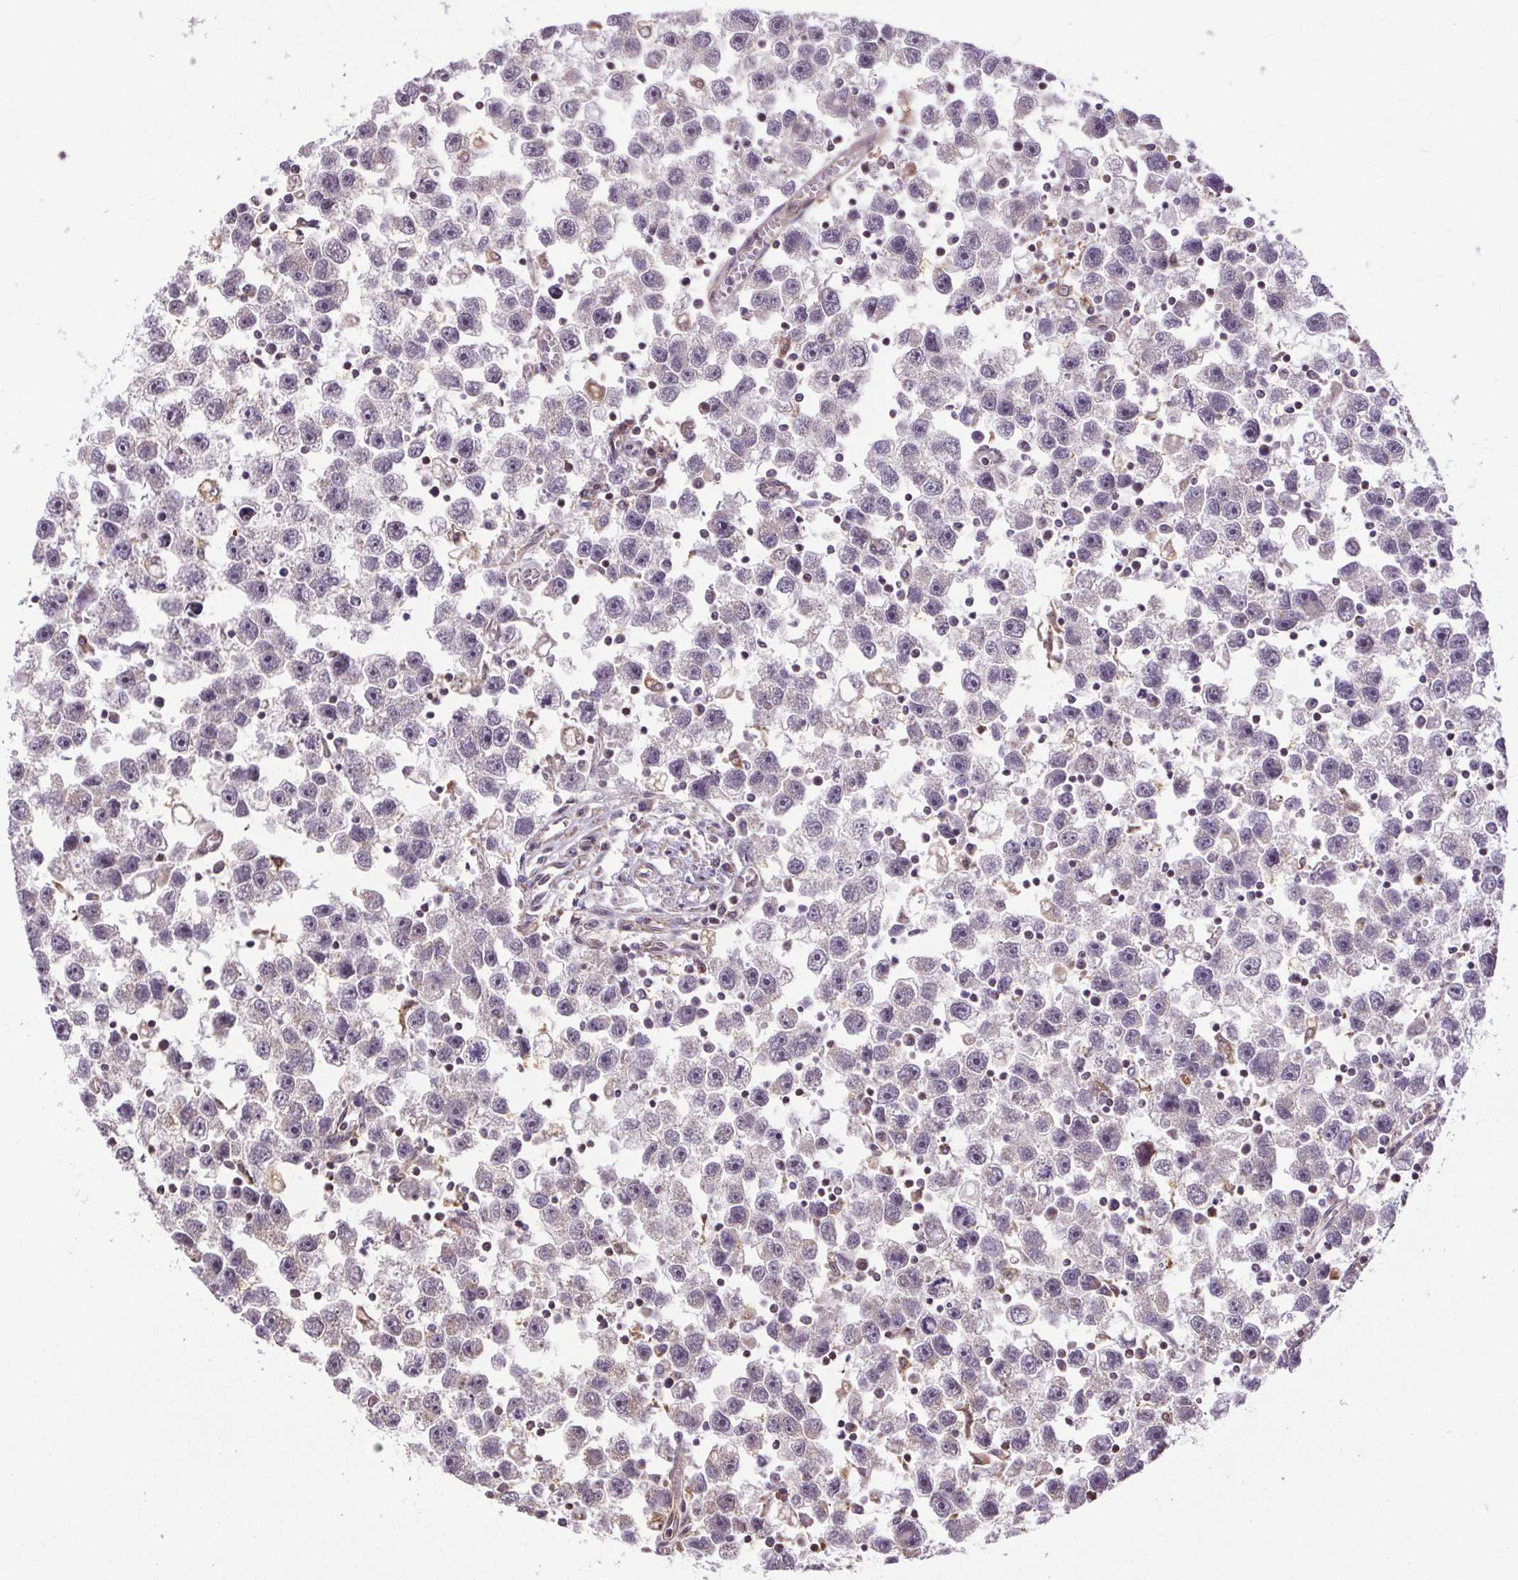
{"staining": {"intensity": "negative", "quantity": "none", "location": "none"}, "tissue": "testis cancer", "cell_type": "Tumor cells", "image_type": "cancer", "snomed": [{"axis": "morphology", "description": "Seminoma, NOS"}, {"axis": "topography", "description": "Testis"}], "caption": "Immunohistochemistry (IHC) of human seminoma (testis) reveals no expression in tumor cells. (DAB (3,3'-diaminobenzidine) IHC visualized using brightfield microscopy, high magnification).", "gene": "ZNF548", "patient": {"sex": "male", "age": 30}}